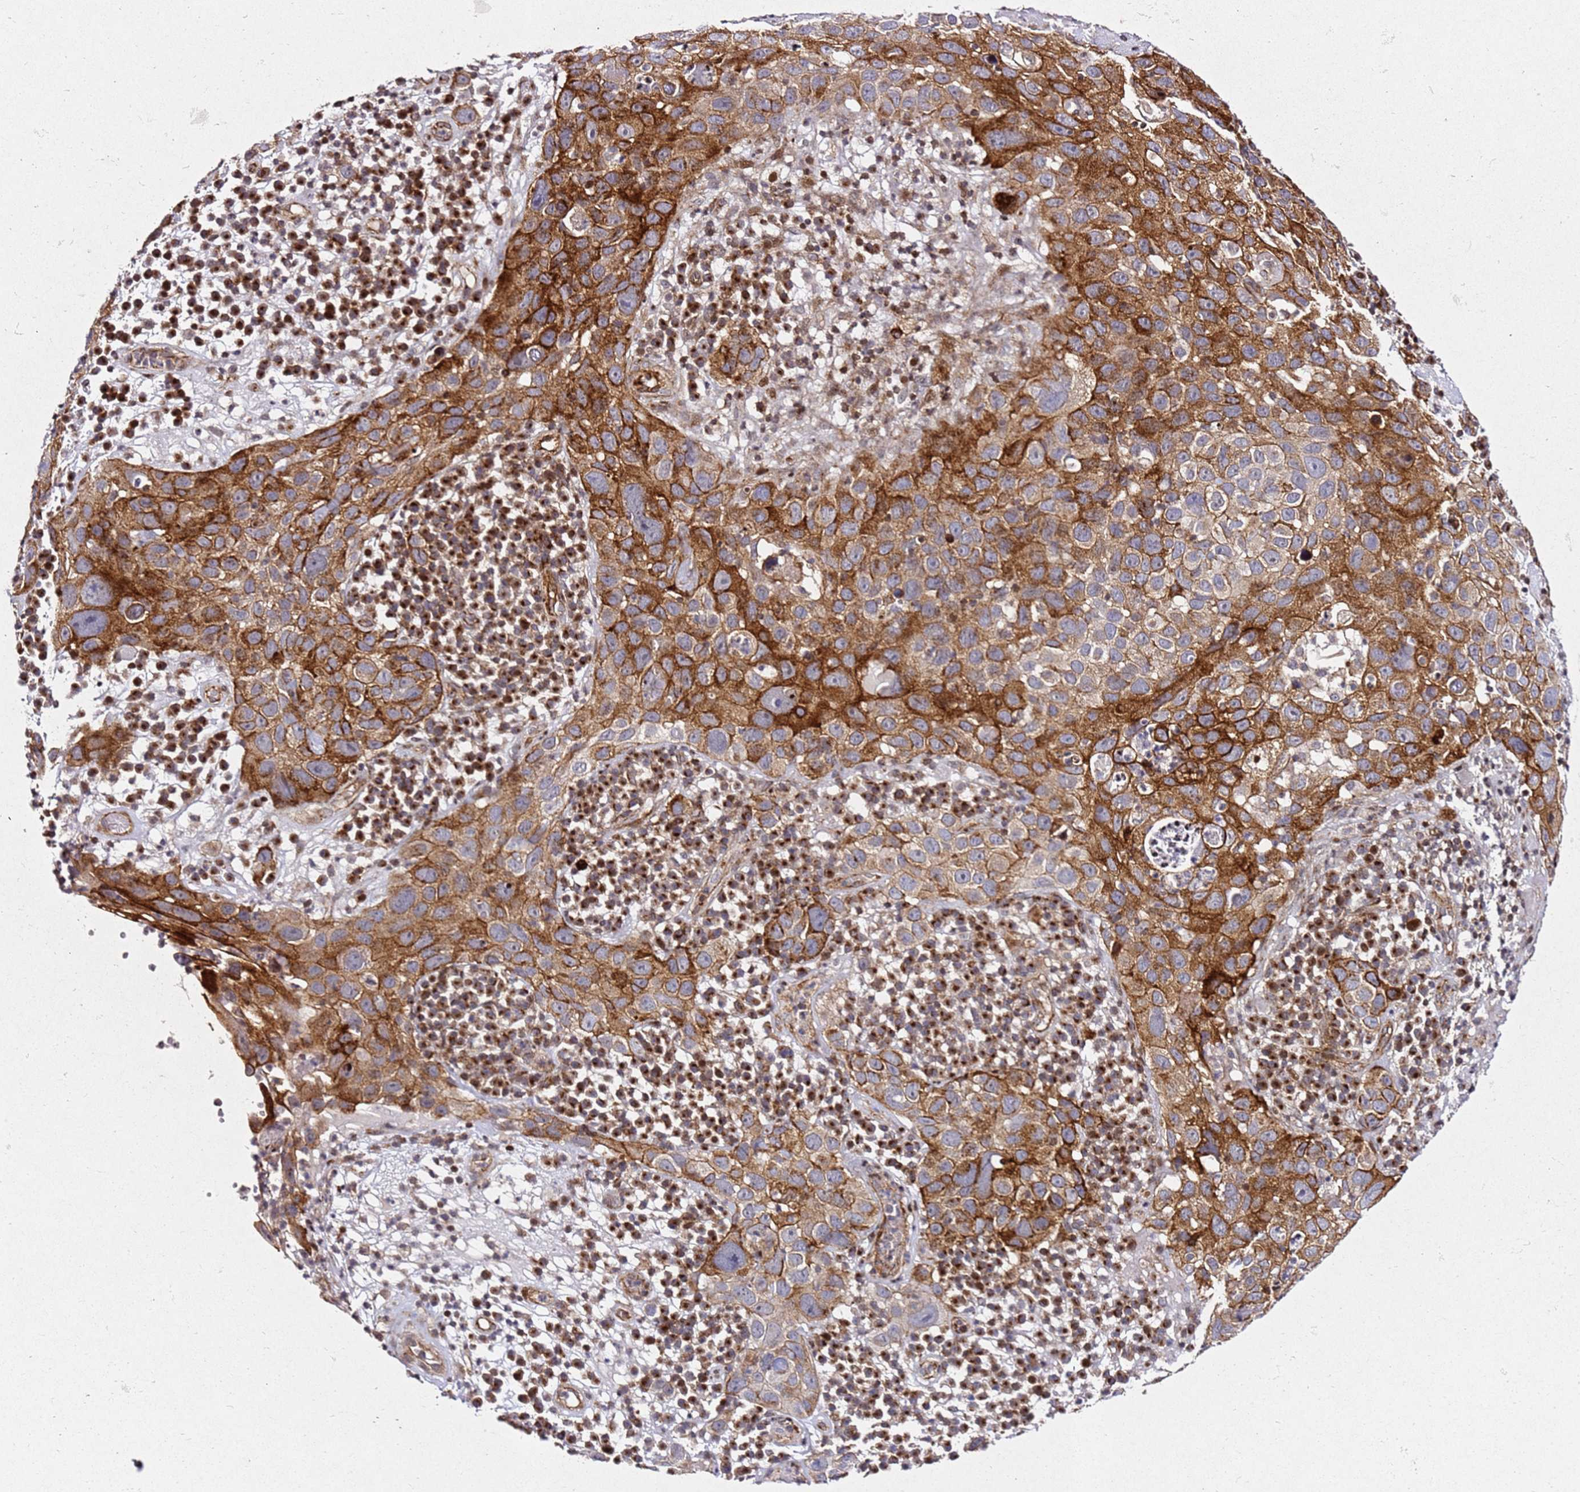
{"staining": {"intensity": "strong", "quantity": "25%-75%", "location": "cytoplasmic/membranous"}, "tissue": "skin cancer", "cell_type": "Tumor cells", "image_type": "cancer", "snomed": [{"axis": "morphology", "description": "Squamous cell carcinoma in situ, NOS"}, {"axis": "morphology", "description": "Squamous cell carcinoma, NOS"}, {"axis": "topography", "description": "Skin"}], "caption": "This is an image of immunohistochemistry (IHC) staining of squamous cell carcinoma (skin), which shows strong positivity in the cytoplasmic/membranous of tumor cells.", "gene": "ZNF296", "patient": {"sex": "male", "age": 93}}